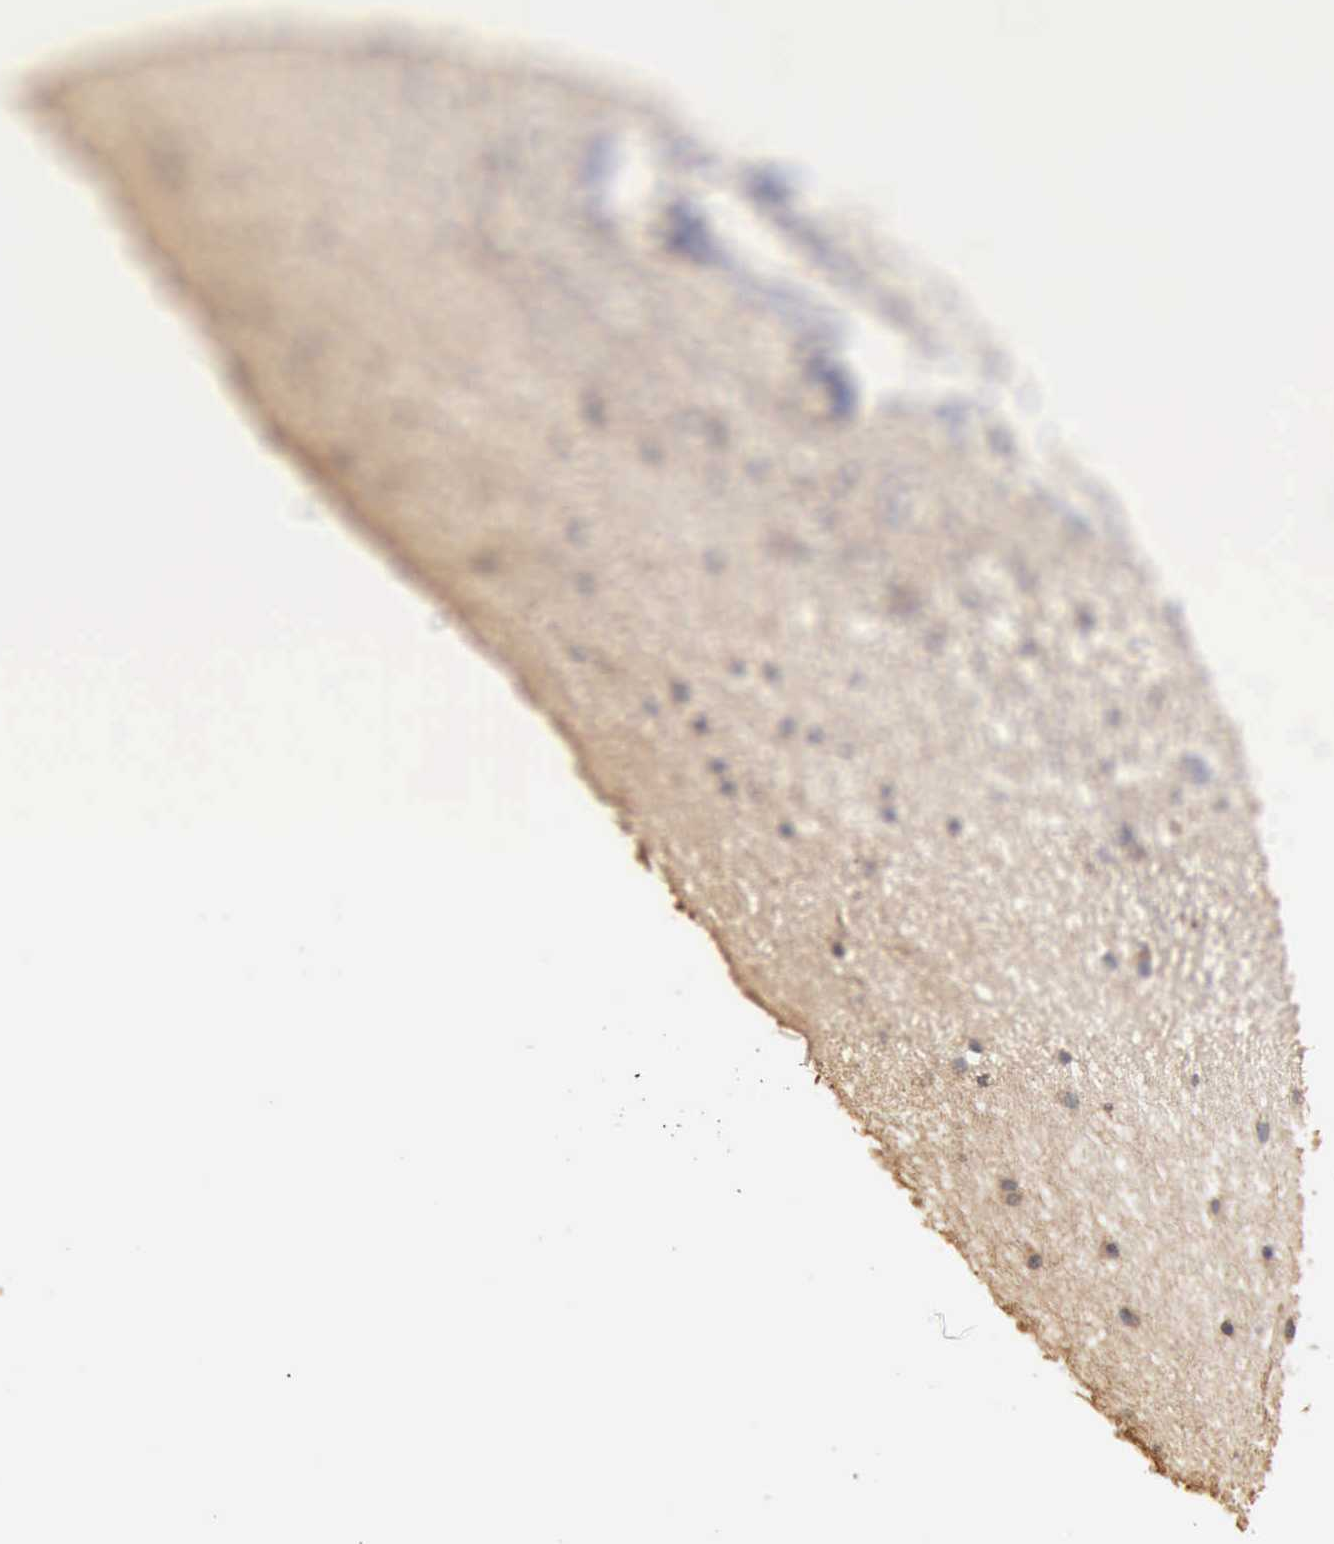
{"staining": {"intensity": "negative", "quantity": "none", "location": "none"}, "tissue": "caudate", "cell_type": "Glial cells", "image_type": "normal", "snomed": [{"axis": "morphology", "description": "Normal tissue, NOS"}, {"axis": "topography", "description": "Lateral ventricle wall"}], "caption": "IHC of normal caudate shows no staining in glial cells. (IHC, brightfield microscopy, high magnification).", "gene": "BMX", "patient": {"sex": "male", "age": 45}}